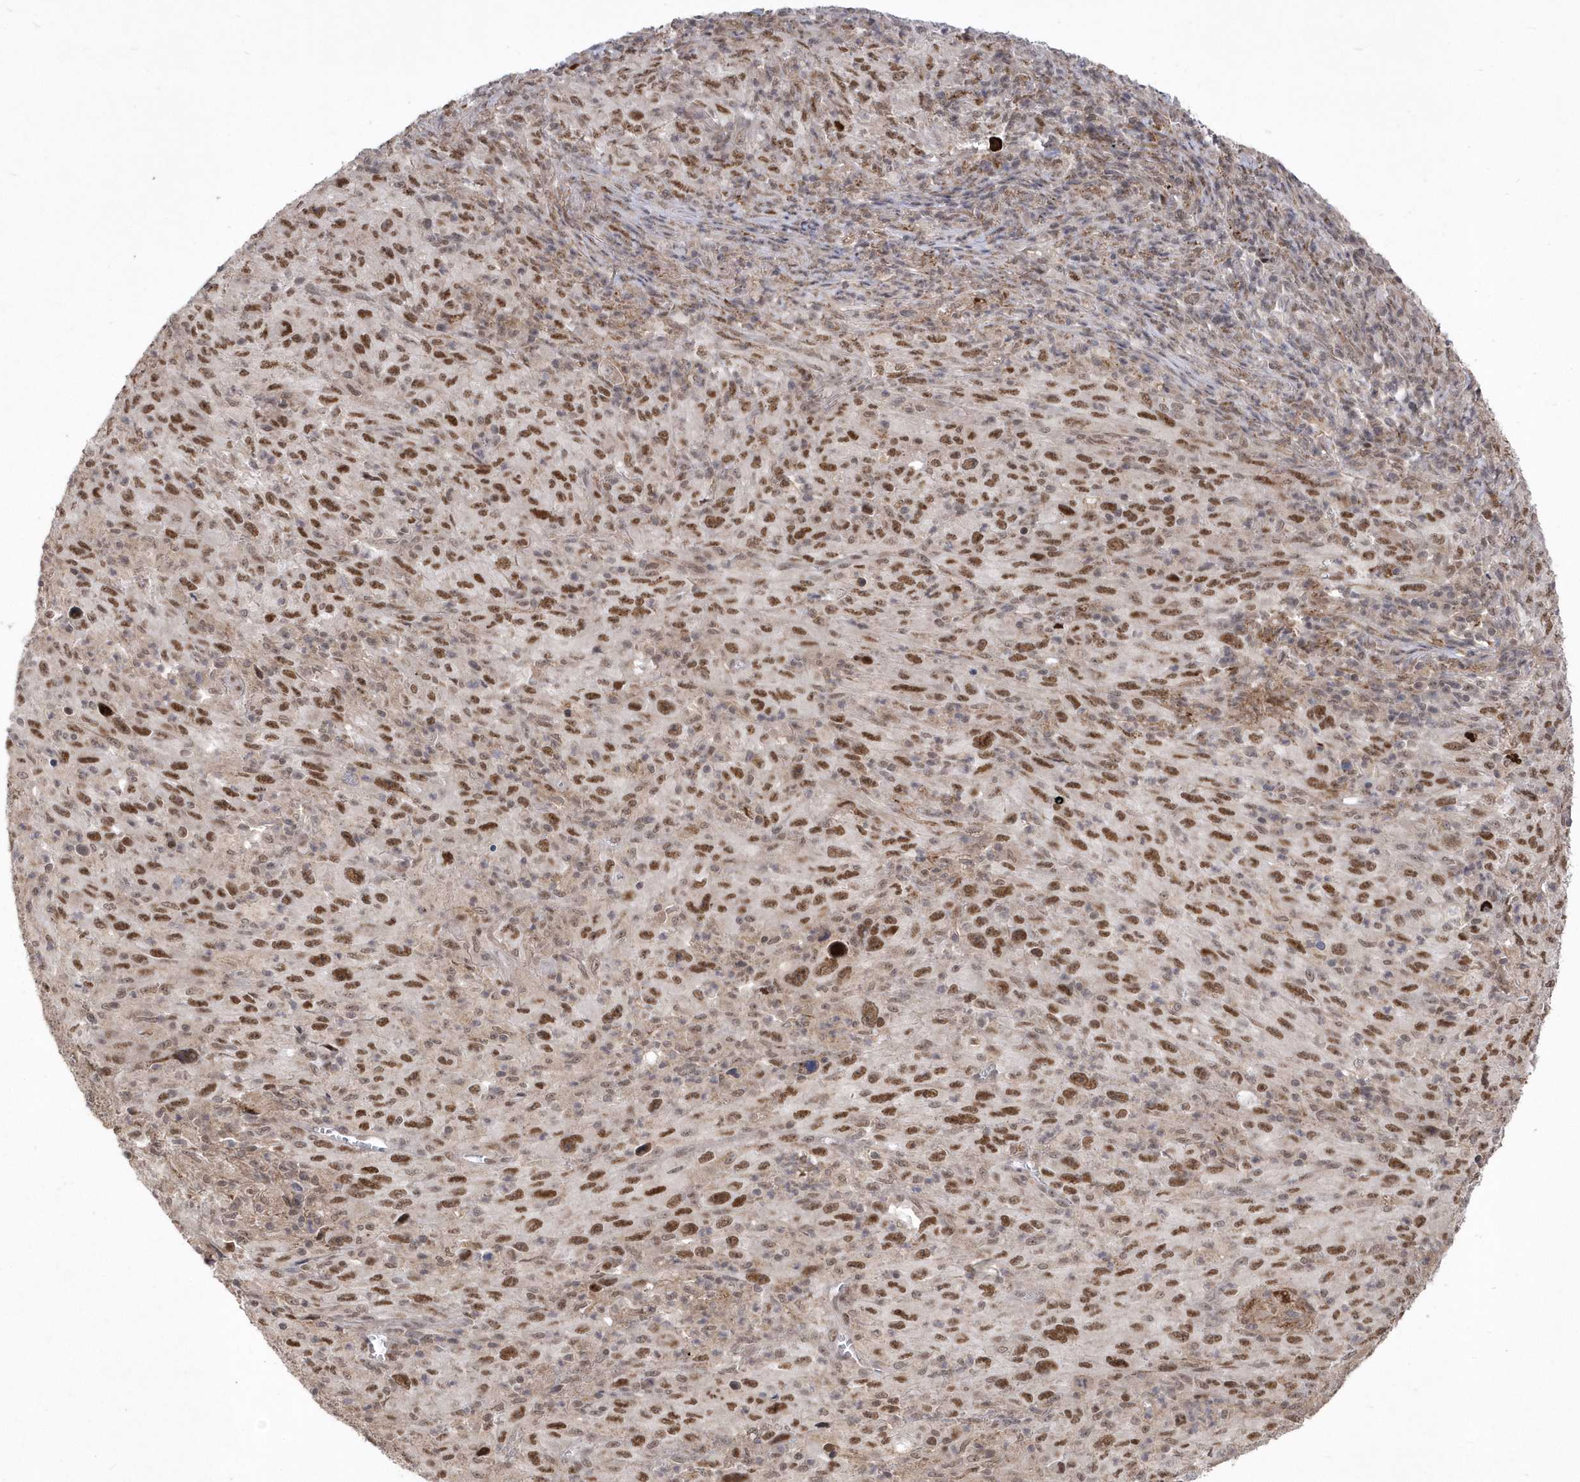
{"staining": {"intensity": "moderate", "quantity": ">75%", "location": "nuclear"}, "tissue": "melanoma", "cell_type": "Tumor cells", "image_type": "cancer", "snomed": [{"axis": "morphology", "description": "Malignant melanoma, Metastatic site"}, {"axis": "topography", "description": "Skin"}], "caption": "Melanoma stained with a protein marker demonstrates moderate staining in tumor cells.", "gene": "BOD1L1", "patient": {"sex": "female", "age": 56}}